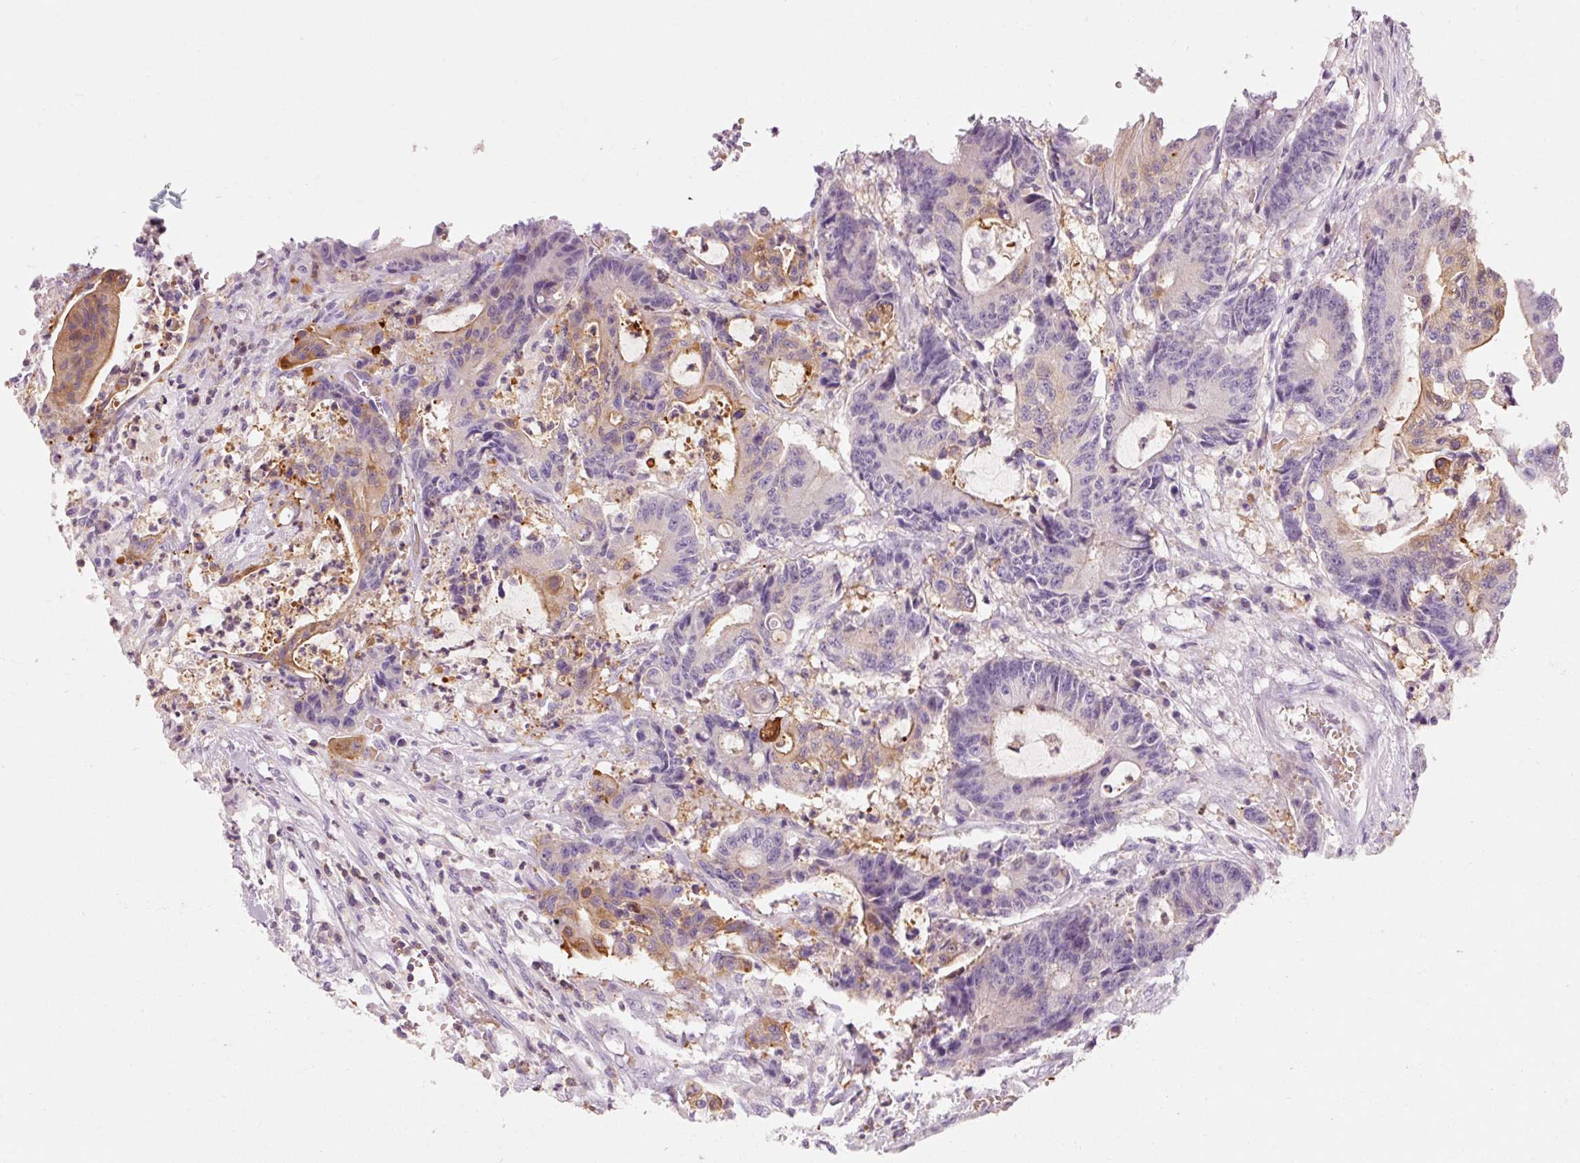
{"staining": {"intensity": "moderate", "quantity": "<25%", "location": "cytoplasmic/membranous"}, "tissue": "colorectal cancer", "cell_type": "Tumor cells", "image_type": "cancer", "snomed": [{"axis": "morphology", "description": "Adenocarcinoma, NOS"}, {"axis": "topography", "description": "Colon"}], "caption": "Immunohistochemistry photomicrograph of neoplastic tissue: human colorectal adenocarcinoma stained using IHC reveals low levels of moderate protein expression localized specifically in the cytoplasmic/membranous of tumor cells, appearing as a cytoplasmic/membranous brown color.", "gene": "OR8K1", "patient": {"sex": "female", "age": 84}}